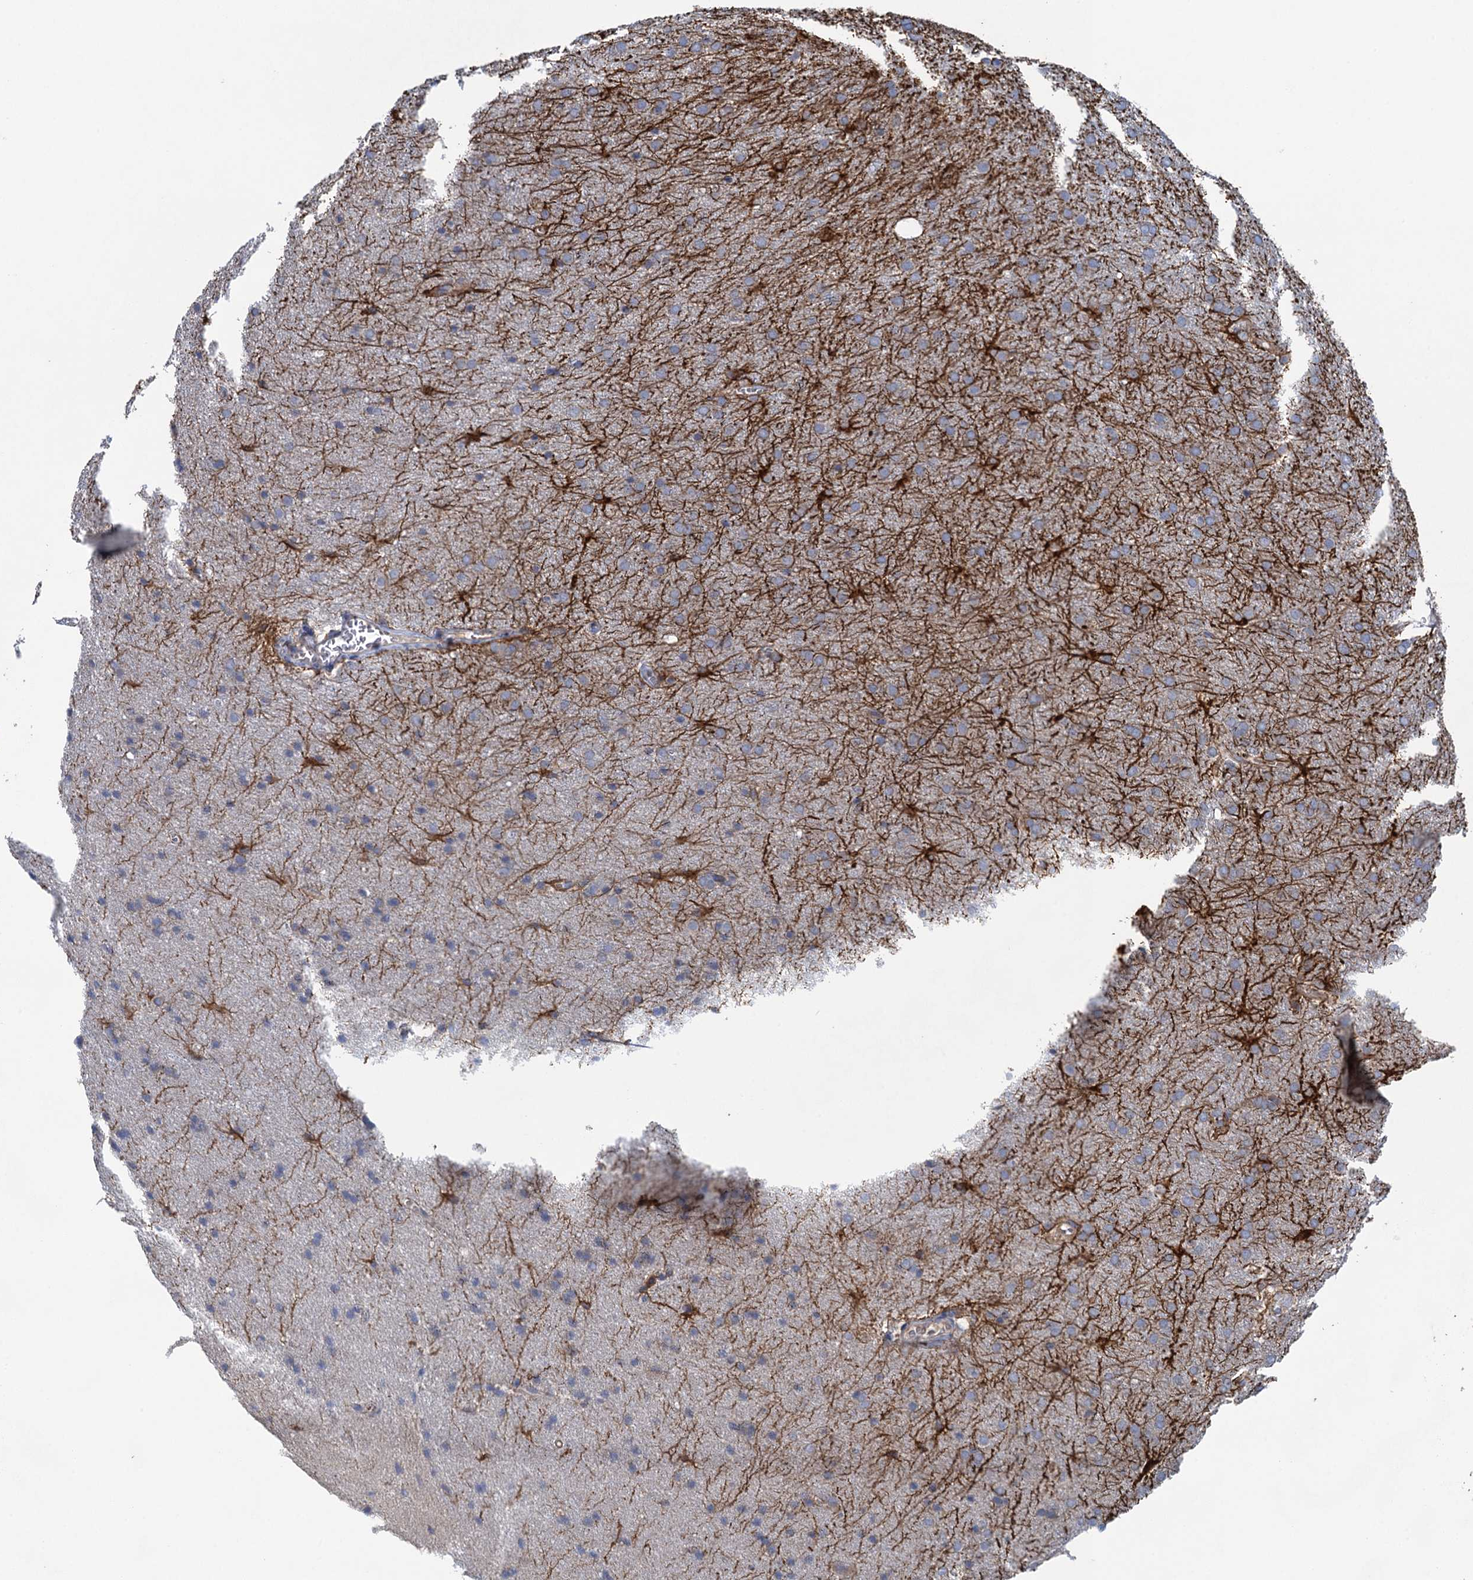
{"staining": {"intensity": "negative", "quantity": "none", "location": "none"}, "tissue": "glioma", "cell_type": "Tumor cells", "image_type": "cancer", "snomed": [{"axis": "morphology", "description": "Glioma, malignant, Low grade"}, {"axis": "topography", "description": "Brain"}], "caption": "DAB immunohistochemical staining of glioma displays no significant positivity in tumor cells.", "gene": "ADCY9", "patient": {"sex": "female", "age": 32}}